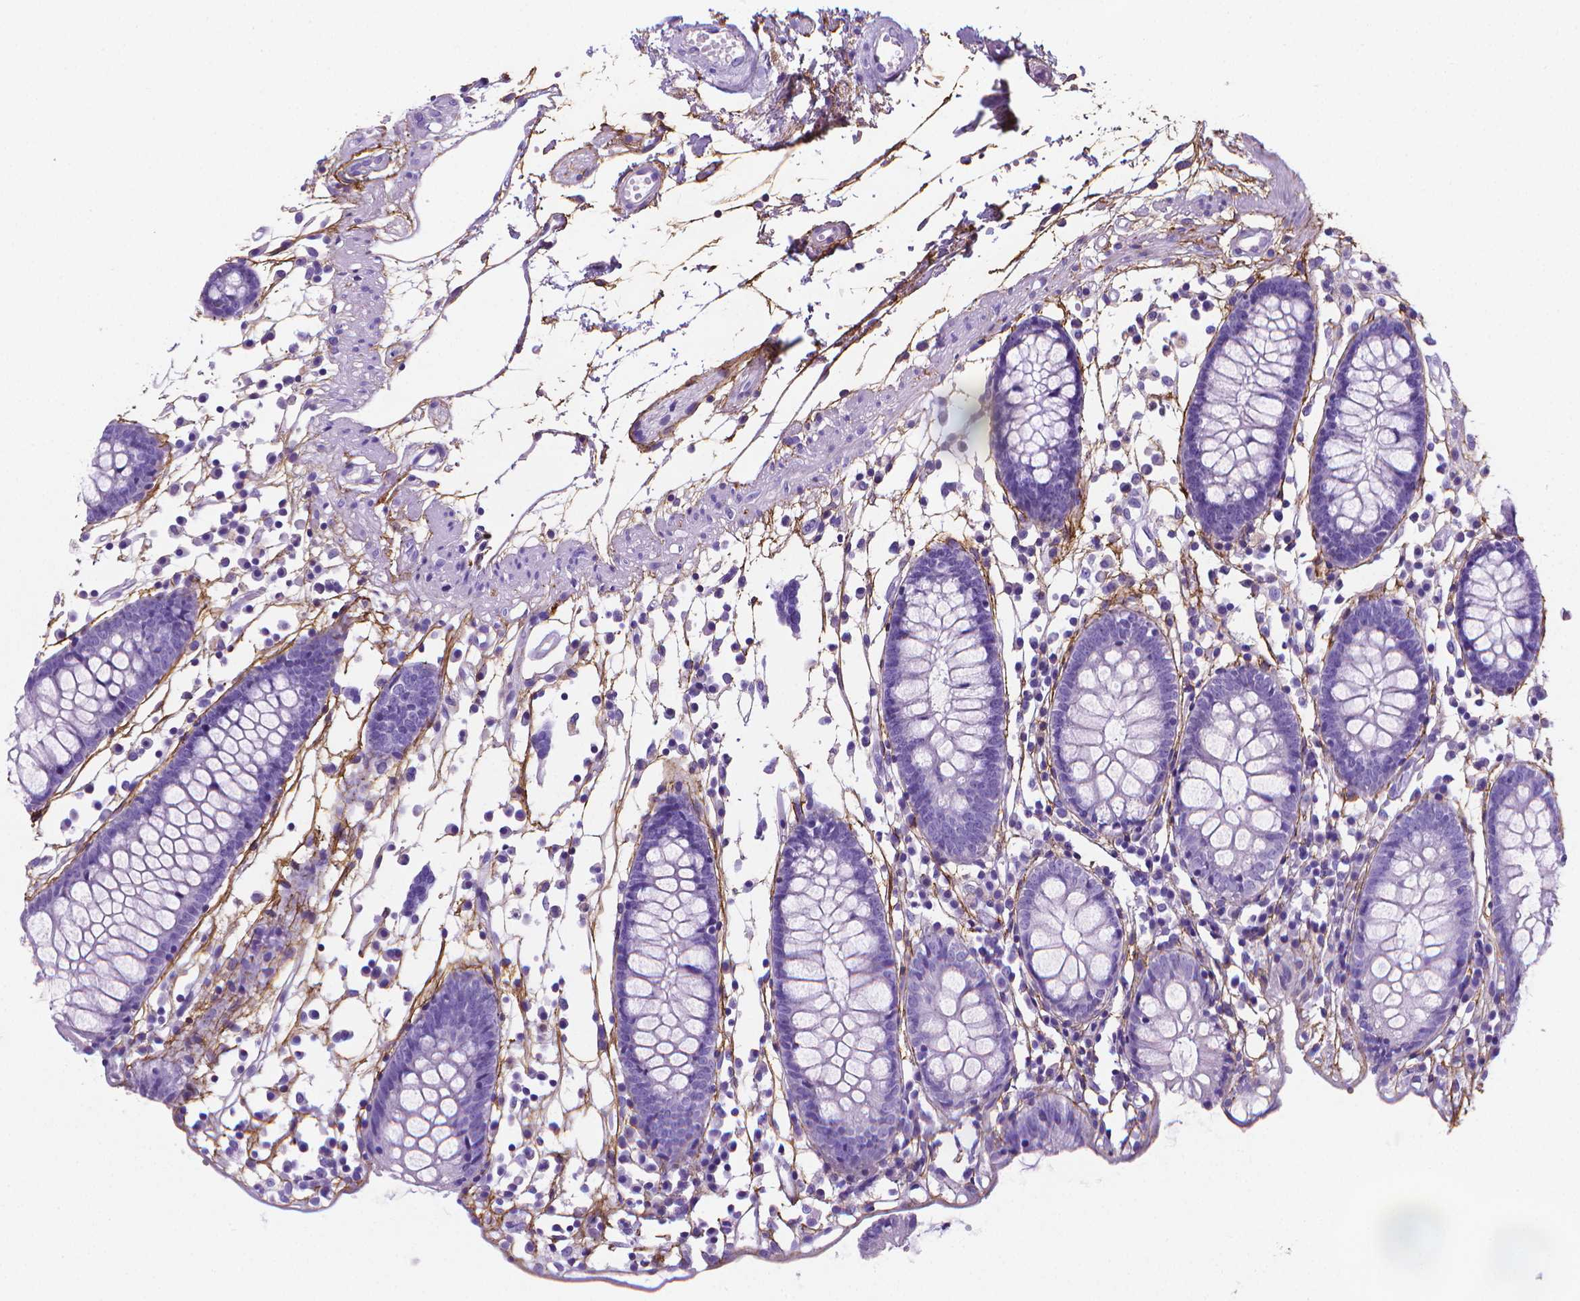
{"staining": {"intensity": "negative", "quantity": "none", "location": "none"}, "tissue": "colon", "cell_type": "Endothelial cells", "image_type": "normal", "snomed": [{"axis": "morphology", "description": "Normal tissue, NOS"}, {"axis": "morphology", "description": "Adenocarcinoma, NOS"}, {"axis": "topography", "description": "Colon"}], "caption": "An immunohistochemistry photomicrograph of benign colon is shown. There is no staining in endothelial cells of colon. (Stains: DAB (3,3'-diaminobenzidine) immunohistochemistry (IHC) with hematoxylin counter stain, Microscopy: brightfield microscopy at high magnification).", "gene": "MFAP2", "patient": {"sex": "male", "age": 83}}